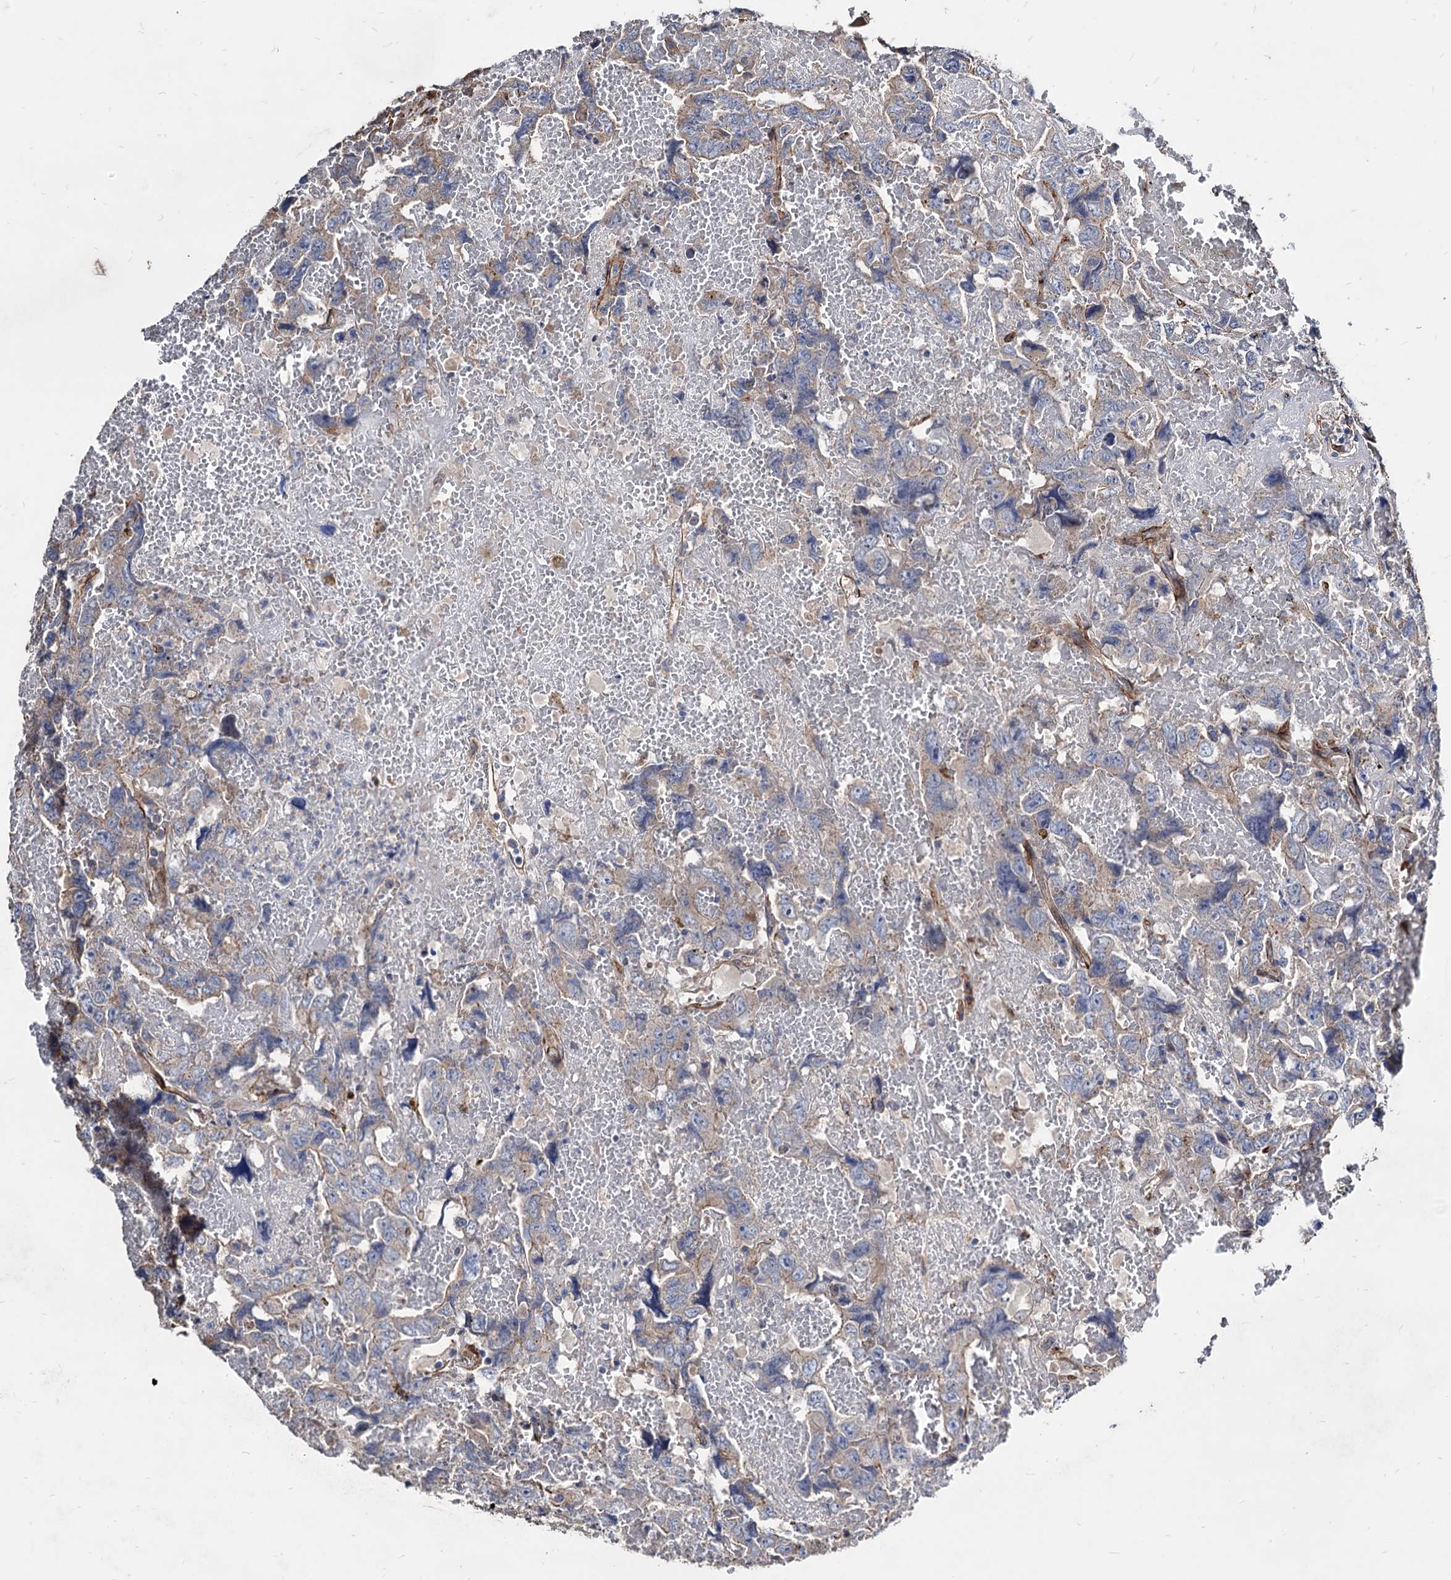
{"staining": {"intensity": "moderate", "quantity": "25%-75%", "location": "cytoplasmic/membranous"}, "tissue": "testis cancer", "cell_type": "Tumor cells", "image_type": "cancer", "snomed": [{"axis": "morphology", "description": "Carcinoma, Embryonal, NOS"}, {"axis": "topography", "description": "Testis"}], "caption": "Testis cancer (embryonal carcinoma) tissue exhibits moderate cytoplasmic/membranous positivity in approximately 25%-75% of tumor cells, visualized by immunohistochemistry. Using DAB (brown) and hematoxylin (blue) stains, captured at high magnification using brightfield microscopy.", "gene": "WDR11", "patient": {"sex": "male", "age": 45}}